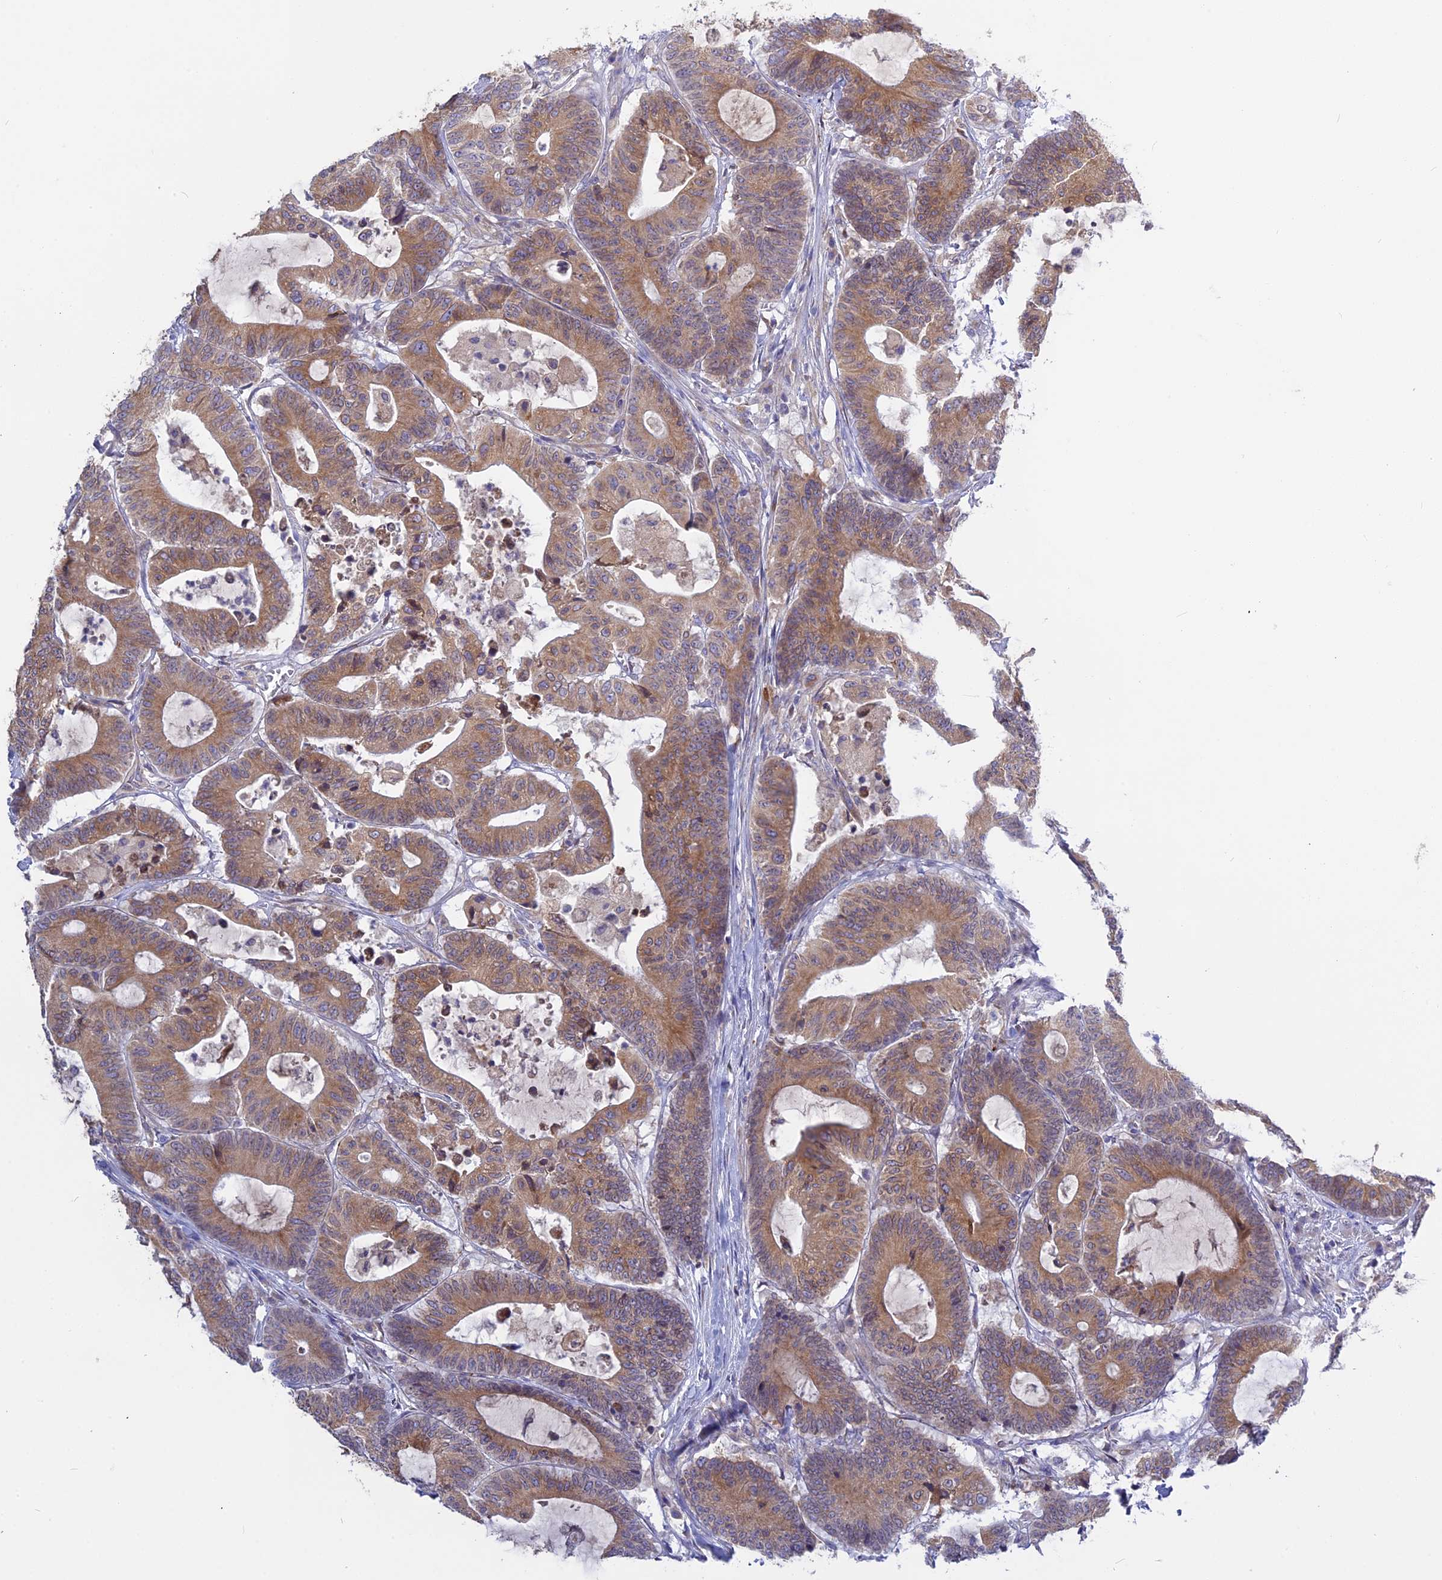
{"staining": {"intensity": "moderate", "quantity": ">75%", "location": "cytoplasmic/membranous"}, "tissue": "colorectal cancer", "cell_type": "Tumor cells", "image_type": "cancer", "snomed": [{"axis": "morphology", "description": "Adenocarcinoma, NOS"}, {"axis": "topography", "description": "Colon"}], "caption": "Immunohistochemistry (IHC) of human colorectal cancer exhibits medium levels of moderate cytoplasmic/membranous positivity in about >75% of tumor cells. Nuclei are stained in blue.", "gene": "TLCD1", "patient": {"sex": "female", "age": 84}}